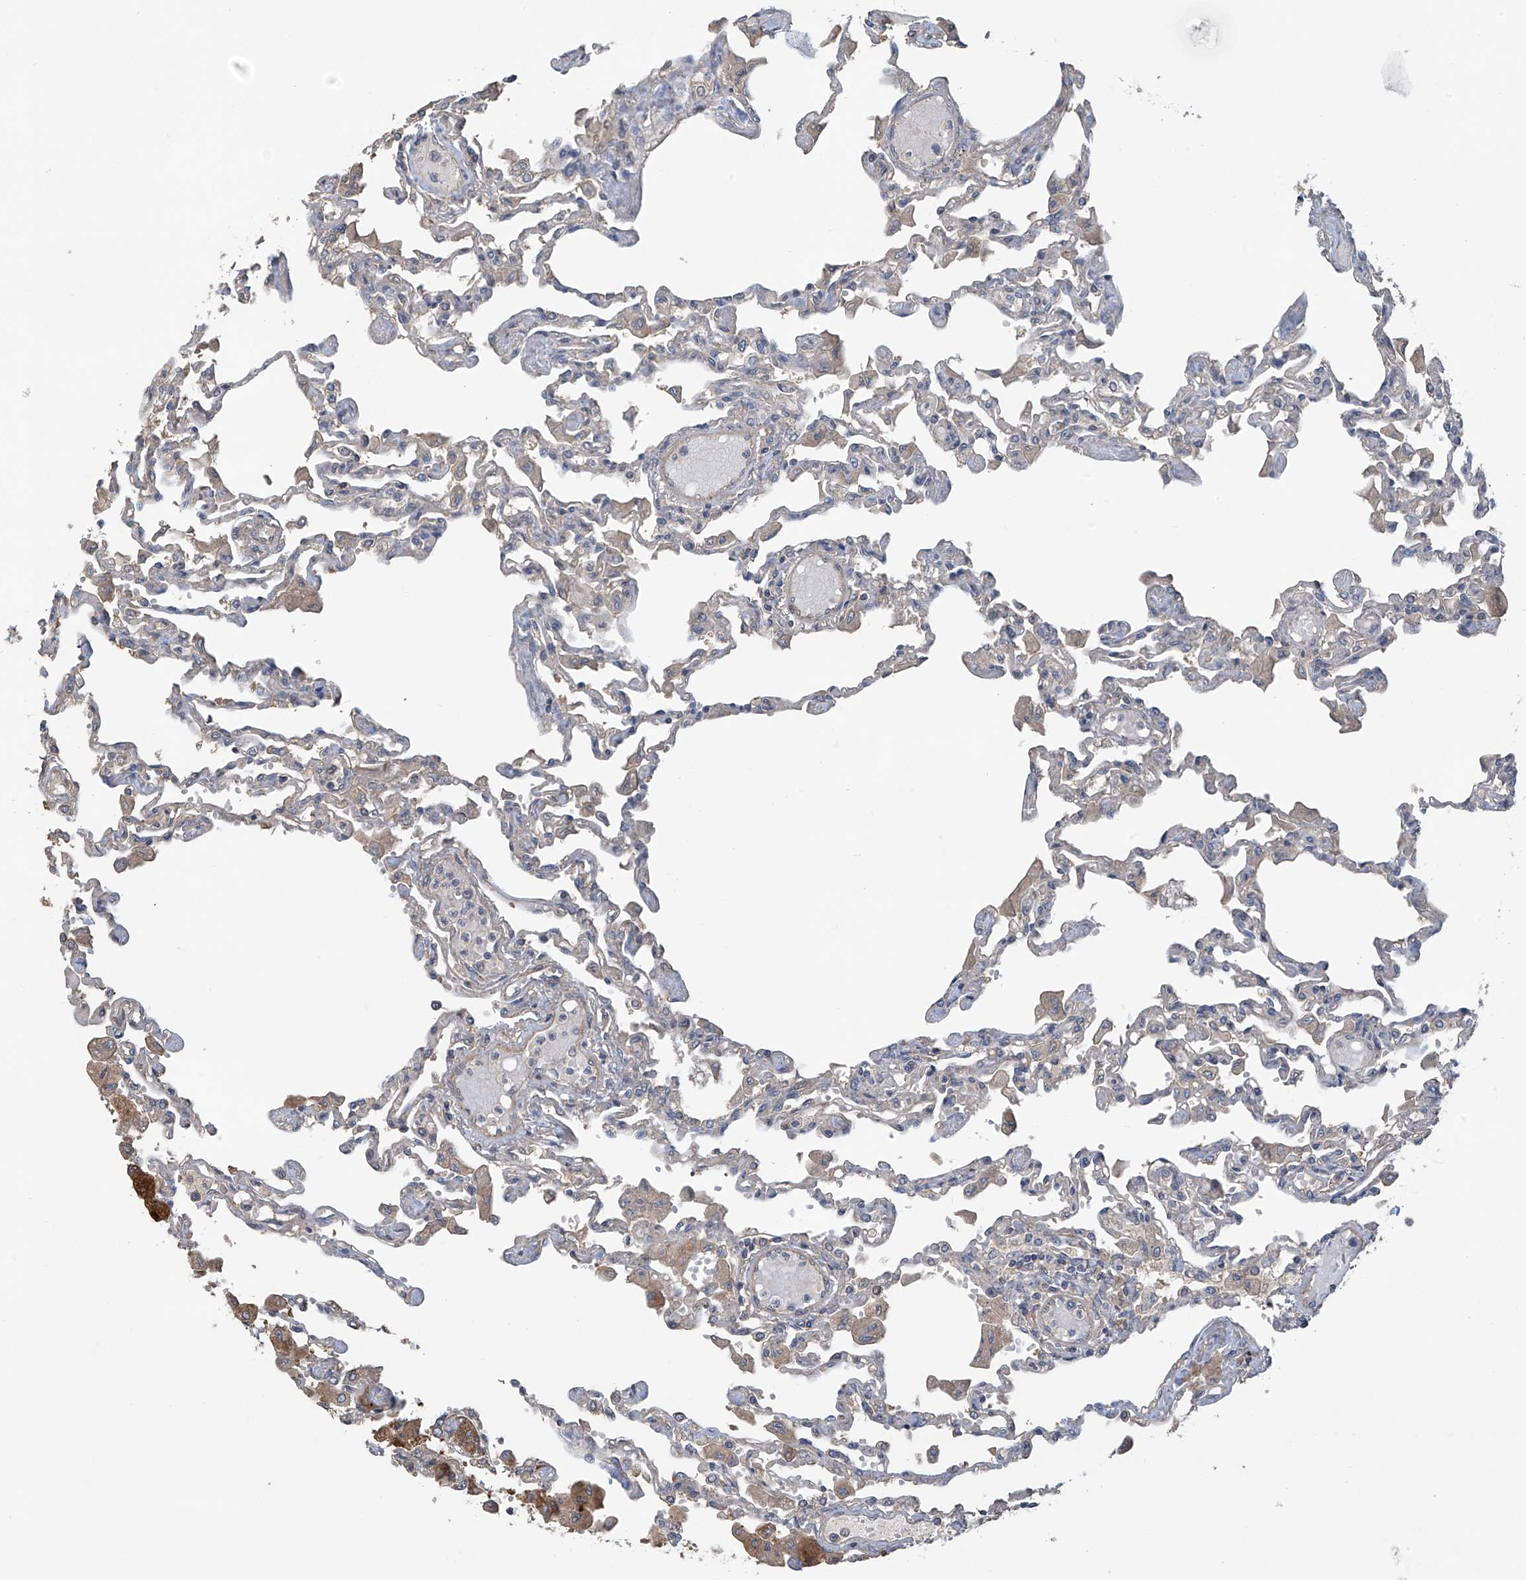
{"staining": {"intensity": "moderate", "quantity": "<25%", "location": "cytoplasmic/membranous"}, "tissue": "lung", "cell_type": "Alveolar cells", "image_type": "normal", "snomed": [{"axis": "morphology", "description": "Normal tissue, NOS"}, {"axis": "topography", "description": "Bronchus"}, {"axis": "topography", "description": "Lung"}], "caption": "Protein expression analysis of benign lung reveals moderate cytoplasmic/membranous expression in about <25% of alveolar cells. (brown staining indicates protein expression, while blue staining denotes nuclei).", "gene": "PHACTR4", "patient": {"sex": "female", "age": 49}}